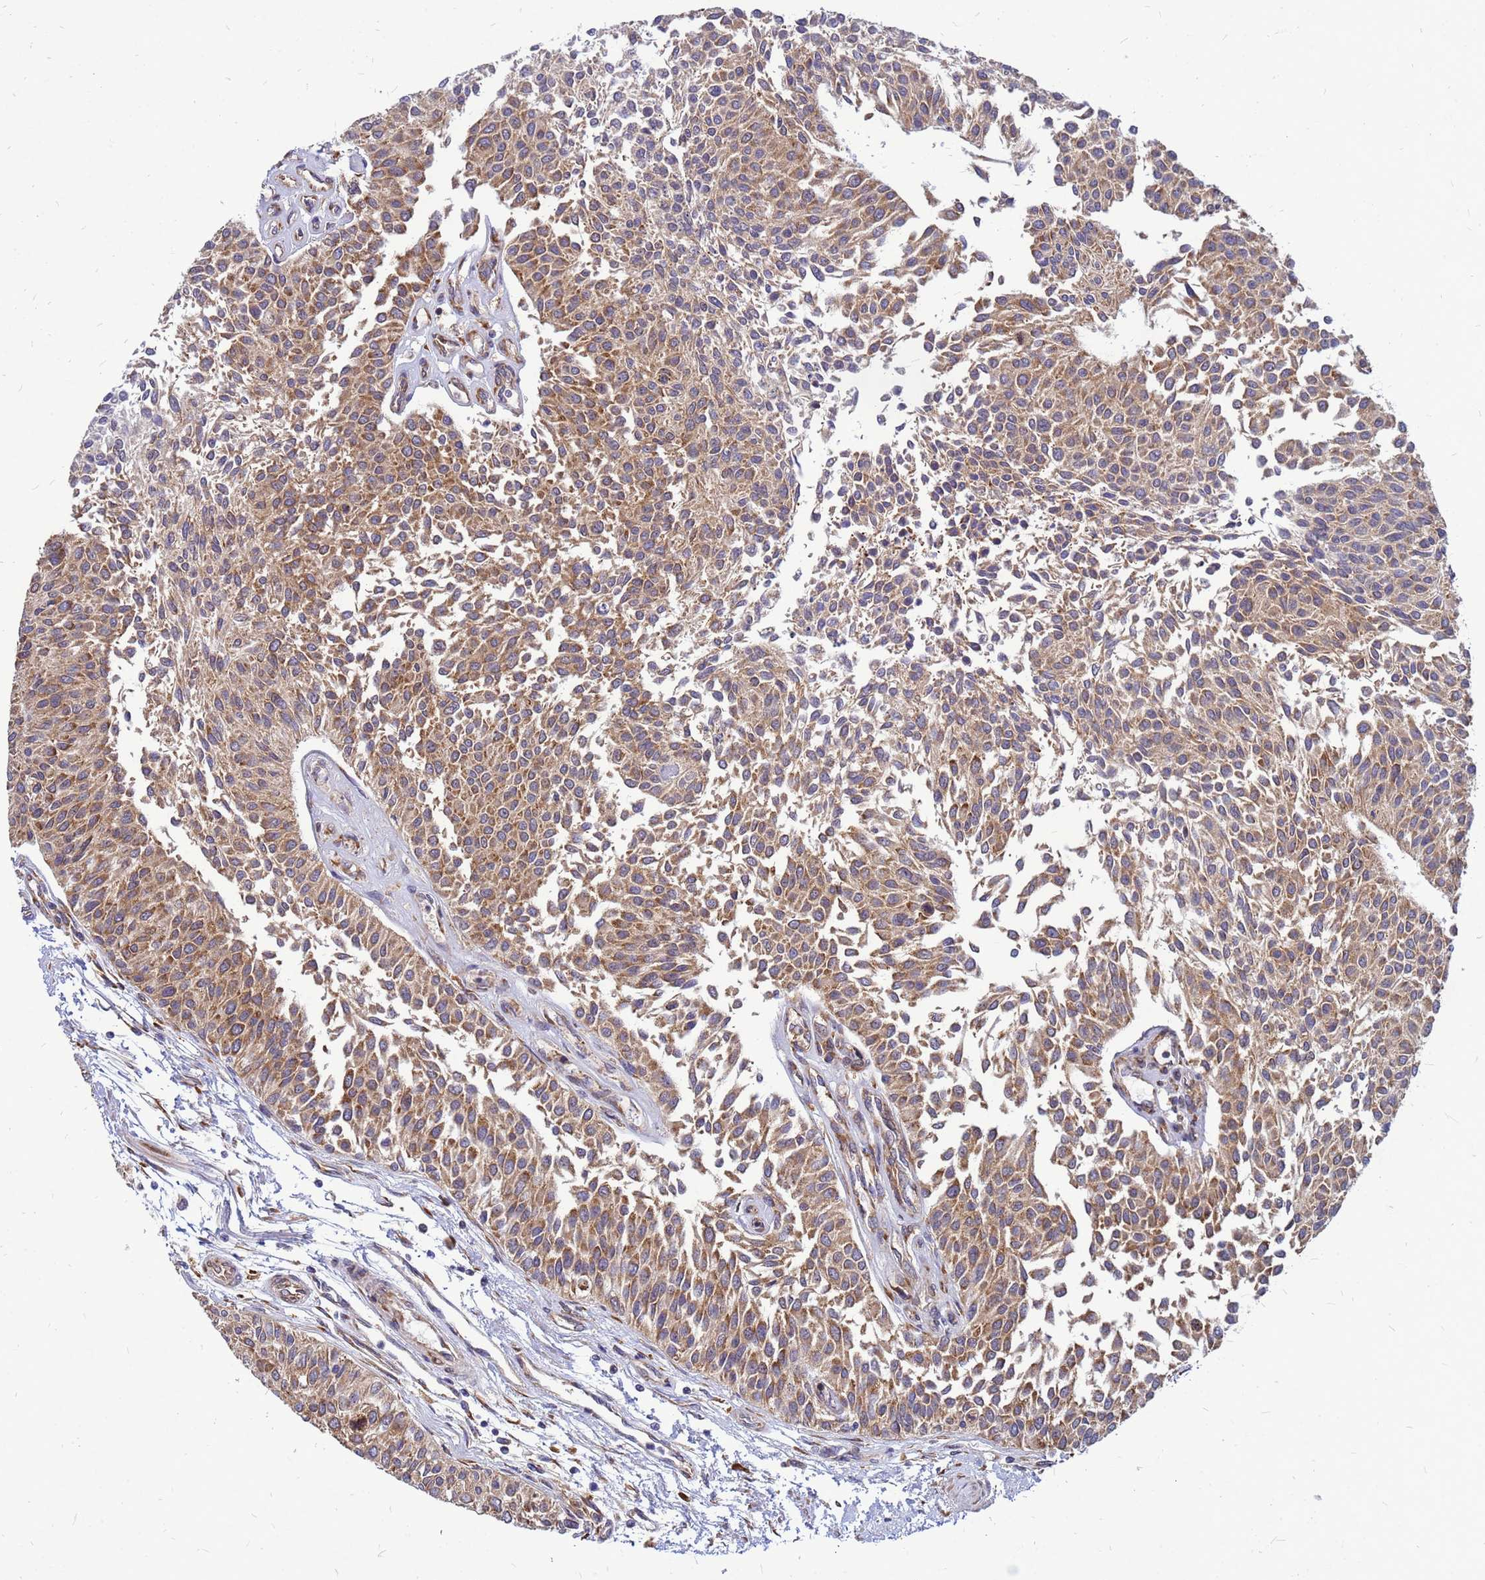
{"staining": {"intensity": "moderate", "quantity": ">75%", "location": "cytoplasmic/membranous"}, "tissue": "urothelial cancer", "cell_type": "Tumor cells", "image_type": "cancer", "snomed": [{"axis": "morphology", "description": "Urothelial carcinoma, NOS"}, {"axis": "topography", "description": "Urinary bladder"}], "caption": "An immunohistochemistry (IHC) image of neoplastic tissue is shown. Protein staining in brown shows moderate cytoplasmic/membranous positivity in transitional cell carcinoma within tumor cells. (DAB (3,3'-diaminobenzidine) = brown stain, brightfield microscopy at high magnification).", "gene": "RPL8", "patient": {"sex": "male", "age": 55}}